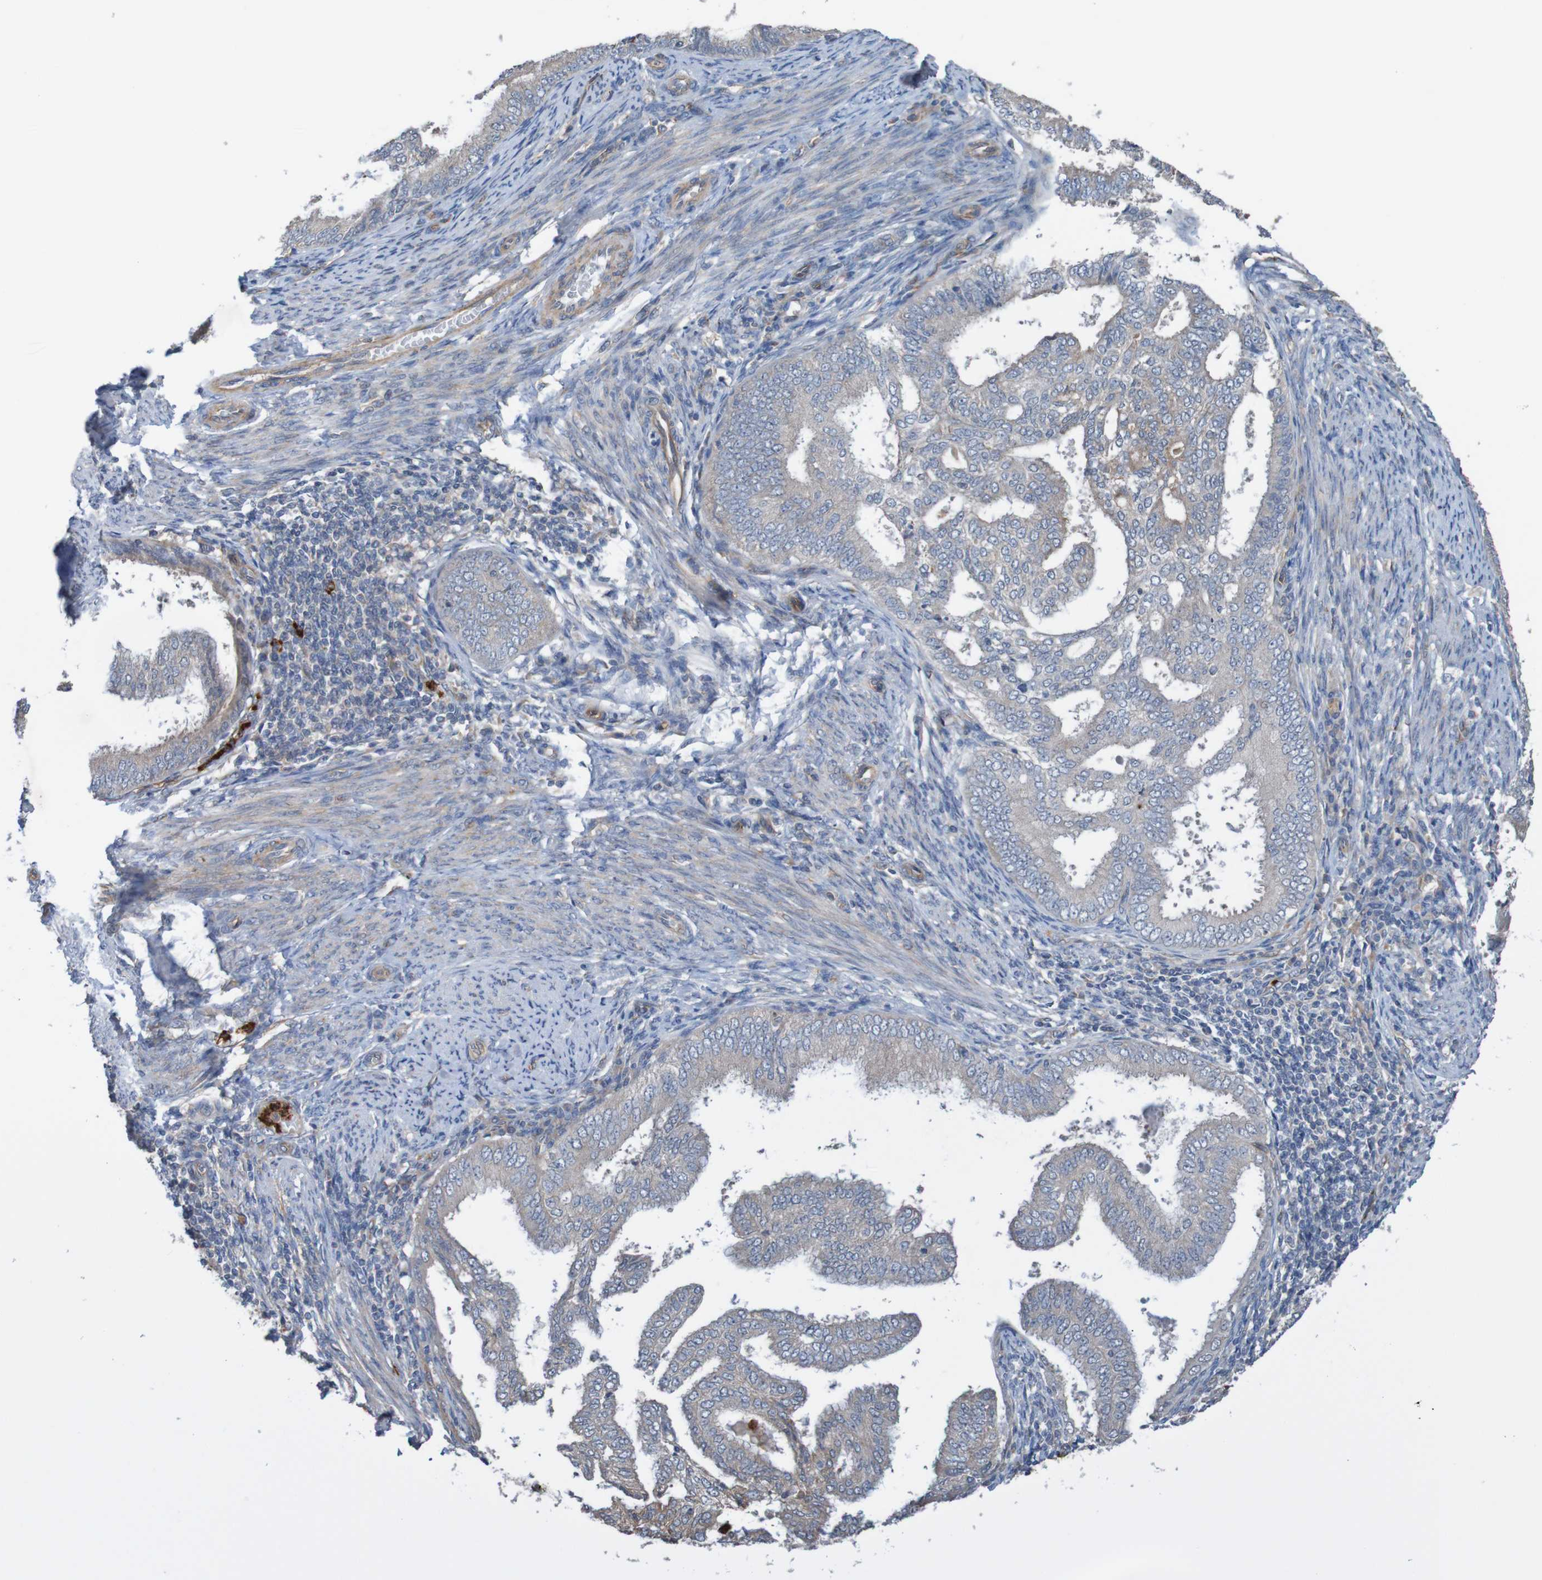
{"staining": {"intensity": "weak", "quantity": "<25%", "location": "cytoplasmic/membranous"}, "tissue": "endometrial cancer", "cell_type": "Tumor cells", "image_type": "cancer", "snomed": [{"axis": "morphology", "description": "Adenocarcinoma, NOS"}, {"axis": "topography", "description": "Endometrium"}], "caption": "DAB (3,3'-diaminobenzidine) immunohistochemical staining of endometrial cancer (adenocarcinoma) demonstrates no significant positivity in tumor cells. (Immunohistochemistry (ihc), brightfield microscopy, high magnification).", "gene": "ST8SIA6", "patient": {"sex": "female", "age": 58}}